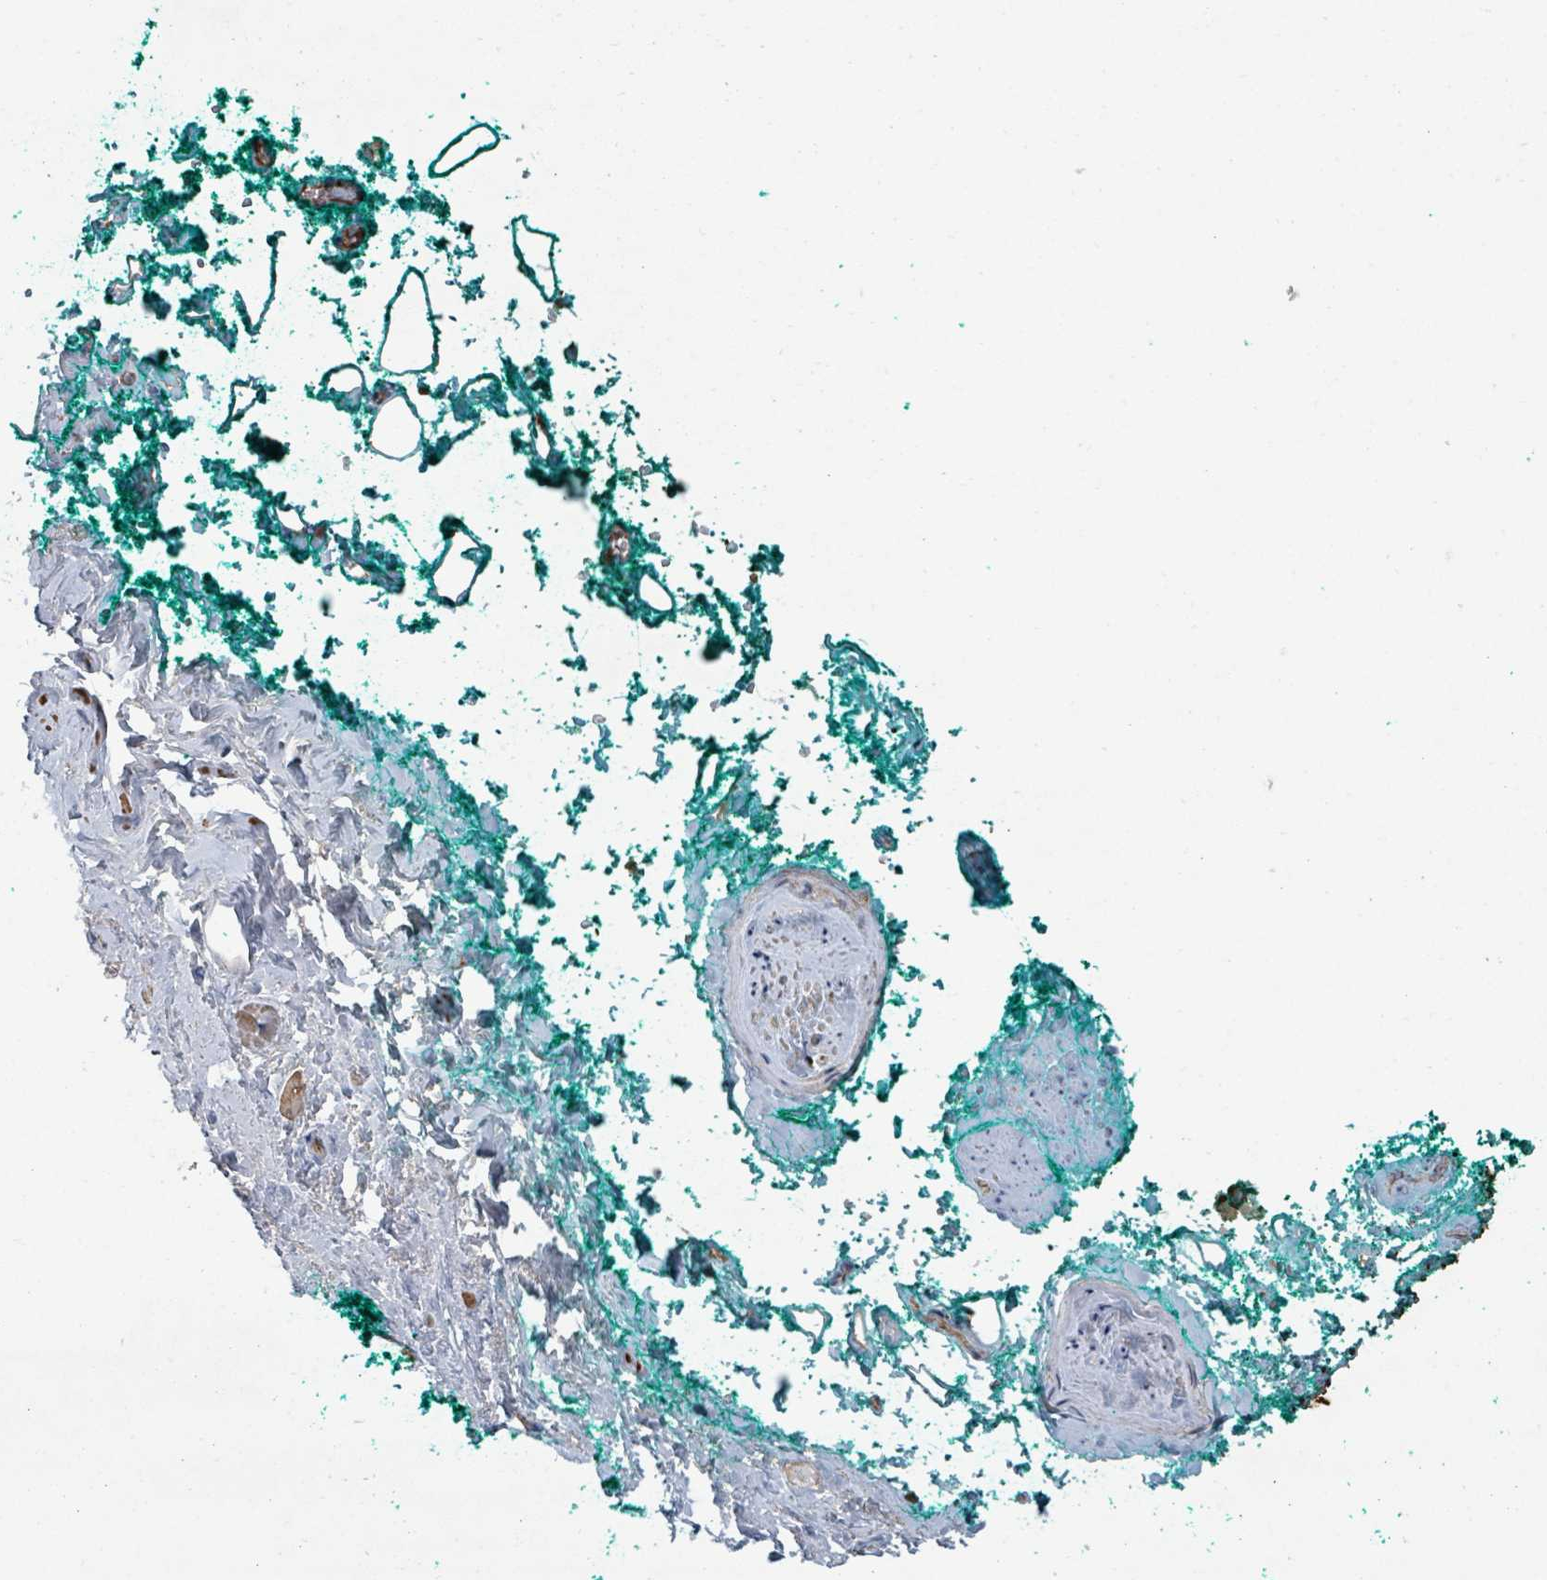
{"staining": {"intensity": "moderate", "quantity": ">75%", "location": "cytoplasmic/membranous"}, "tissue": "adipose tissue", "cell_type": "Adipocytes", "image_type": "normal", "snomed": [{"axis": "morphology", "description": "Normal tissue, NOS"}, {"axis": "morphology", "description": "Adenocarcinoma, High grade"}, {"axis": "topography", "description": "Prostate"}, {"axis": "topography", "description": "Peripheral nerve tissue"}], "caption": "This is a micrograph of immunohistochemistry staining of unremarkable adipose tissue, which shows moderate positivity in the cytoplasmic/membranous of adipocytes.", "gene": "DPM1", "patient": {"sex": "male", "age": 68}}